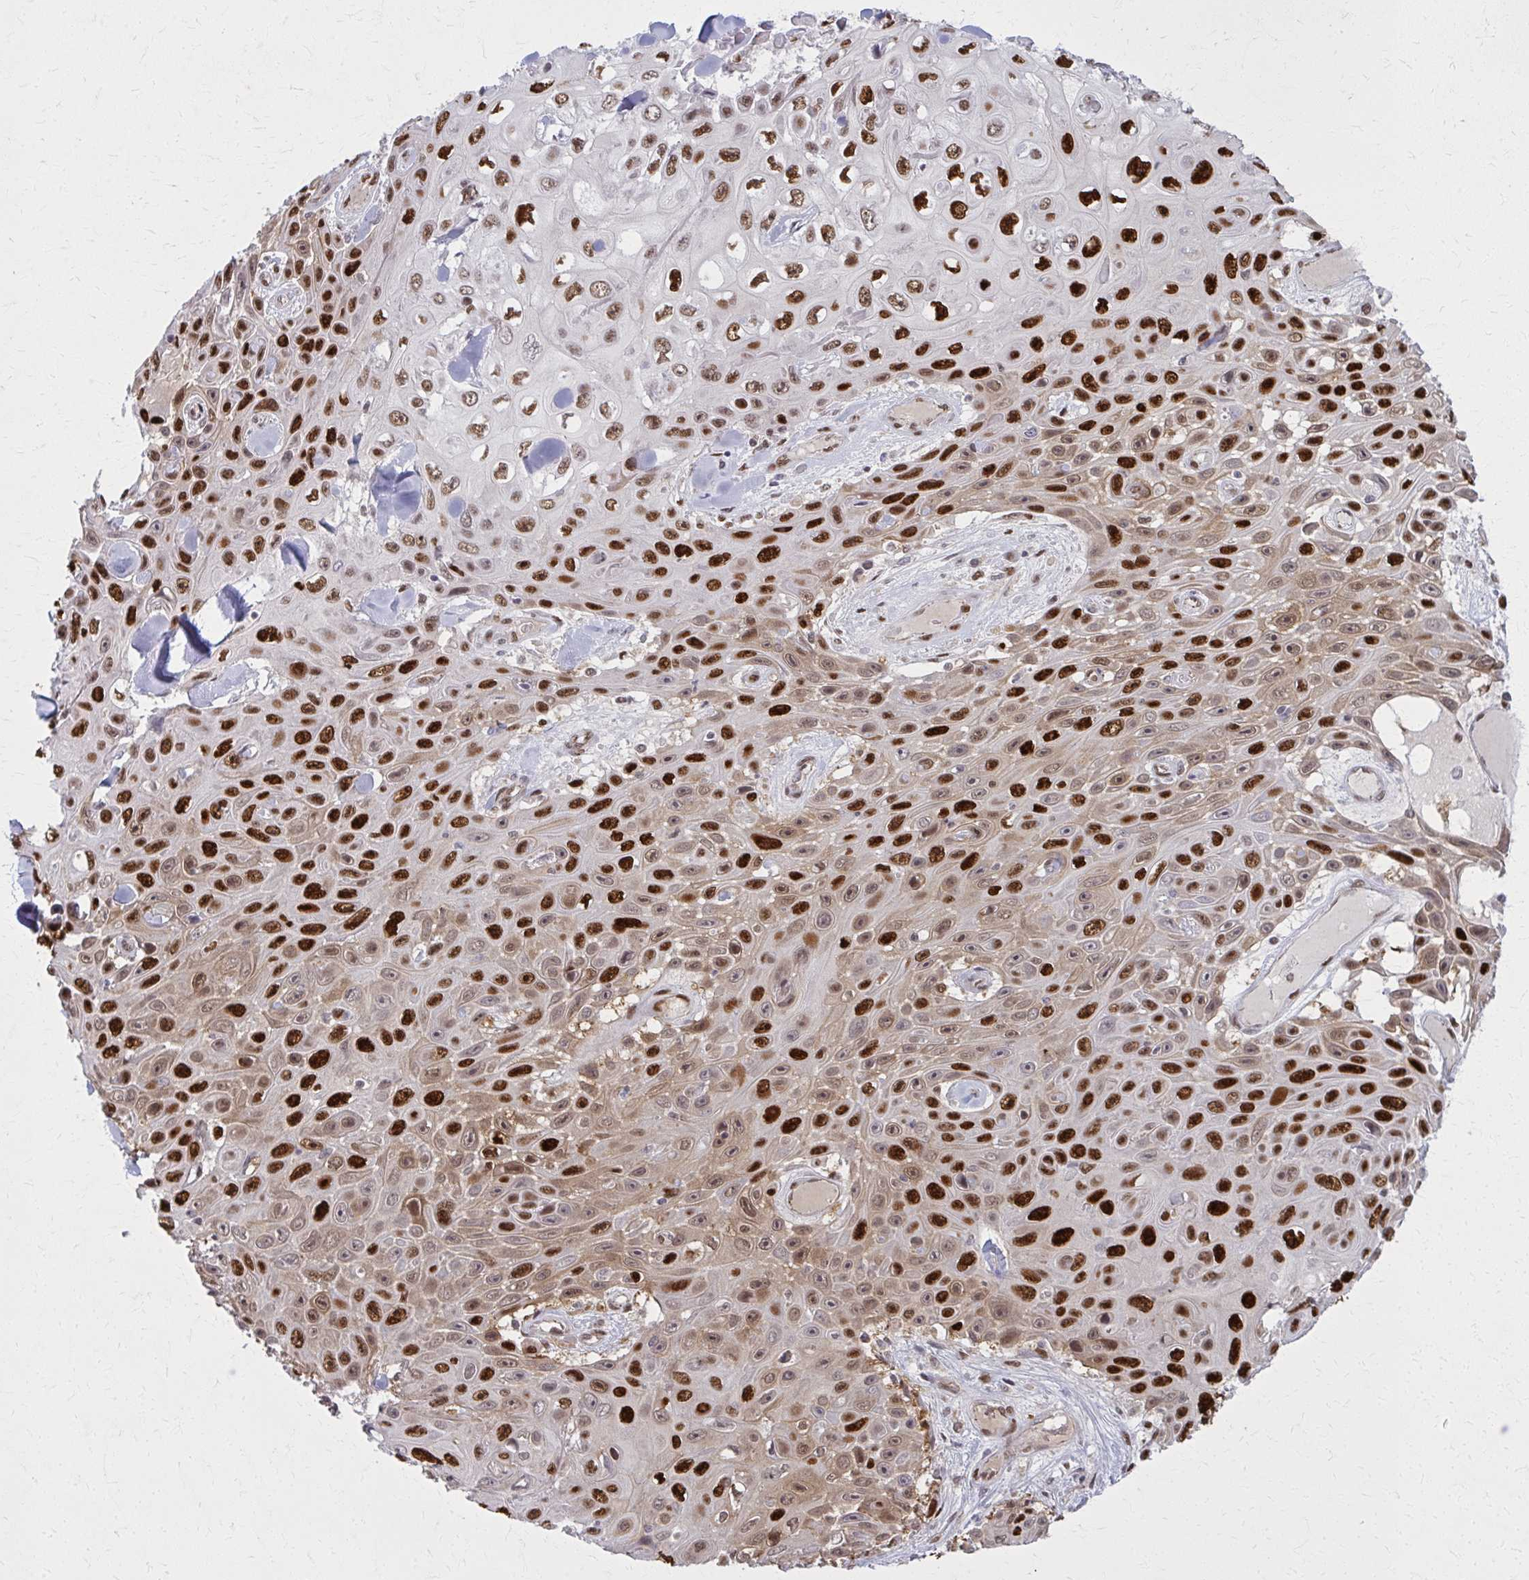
{"staining": {"intensity": "strong", "quantity": ">75%", "location": "cytoplasmic/membranous,nuclear"}, "tissue": "skin cancer", "cell_type": "Tumor cells", "image_type": "cancer", "snomed": [{"axis": "morphology", "description": "Squamous cell carcinoma, NOS"}, {"axis": "topography", "description": "Skin"}], "caption": "A micrograph of skin cancer (squamous cell carcinoma) stained for a protein displays strong cytoplasmic/membranous and nuclear brown staining in tumor cells. Using DAB (3,3'-diaminobenzidine) (brown) and hematoxylin (blue) stains, captured at high magnification using brightfield microscopy.", "gene": "ZNF559", "patient": {"sex": "male", "age": 82}}